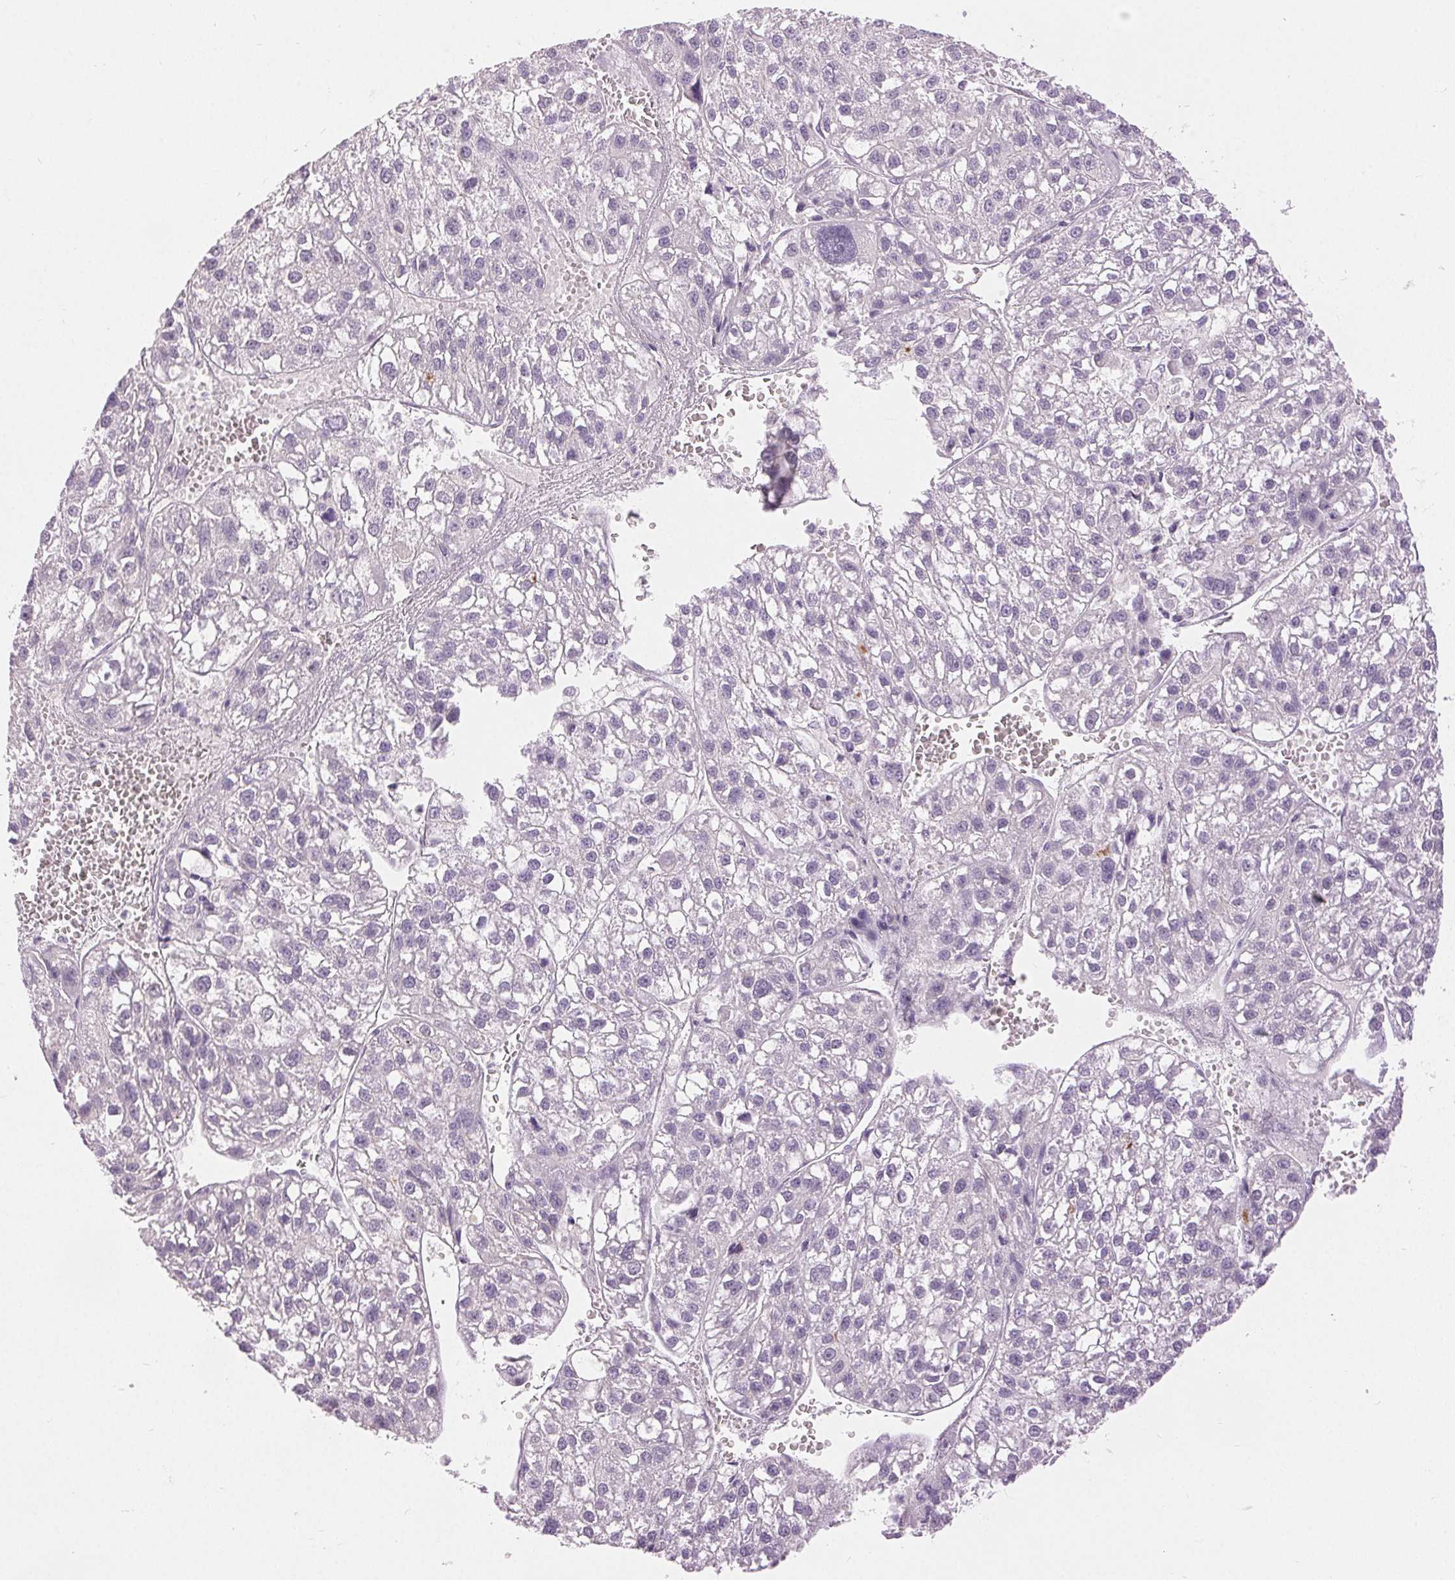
{"staining": {"intensity": "negative", "quantity": "none", "location": "none"}, "tissue": "liver cancer", "cell_type": "Tumor cells", "image_type": "cancer", "snomed": [{"axis": "morphology", "description": "Carcinoma, Hepatocellular, NOS"}, {"axis": "topography", "description": "Liver"}], "caption": "Tumor cells show no significant protein positivity in hepatocellular carcinoma (liver).", "gene": "DSG3", "patient": {"sex": "female", "age": 70}}